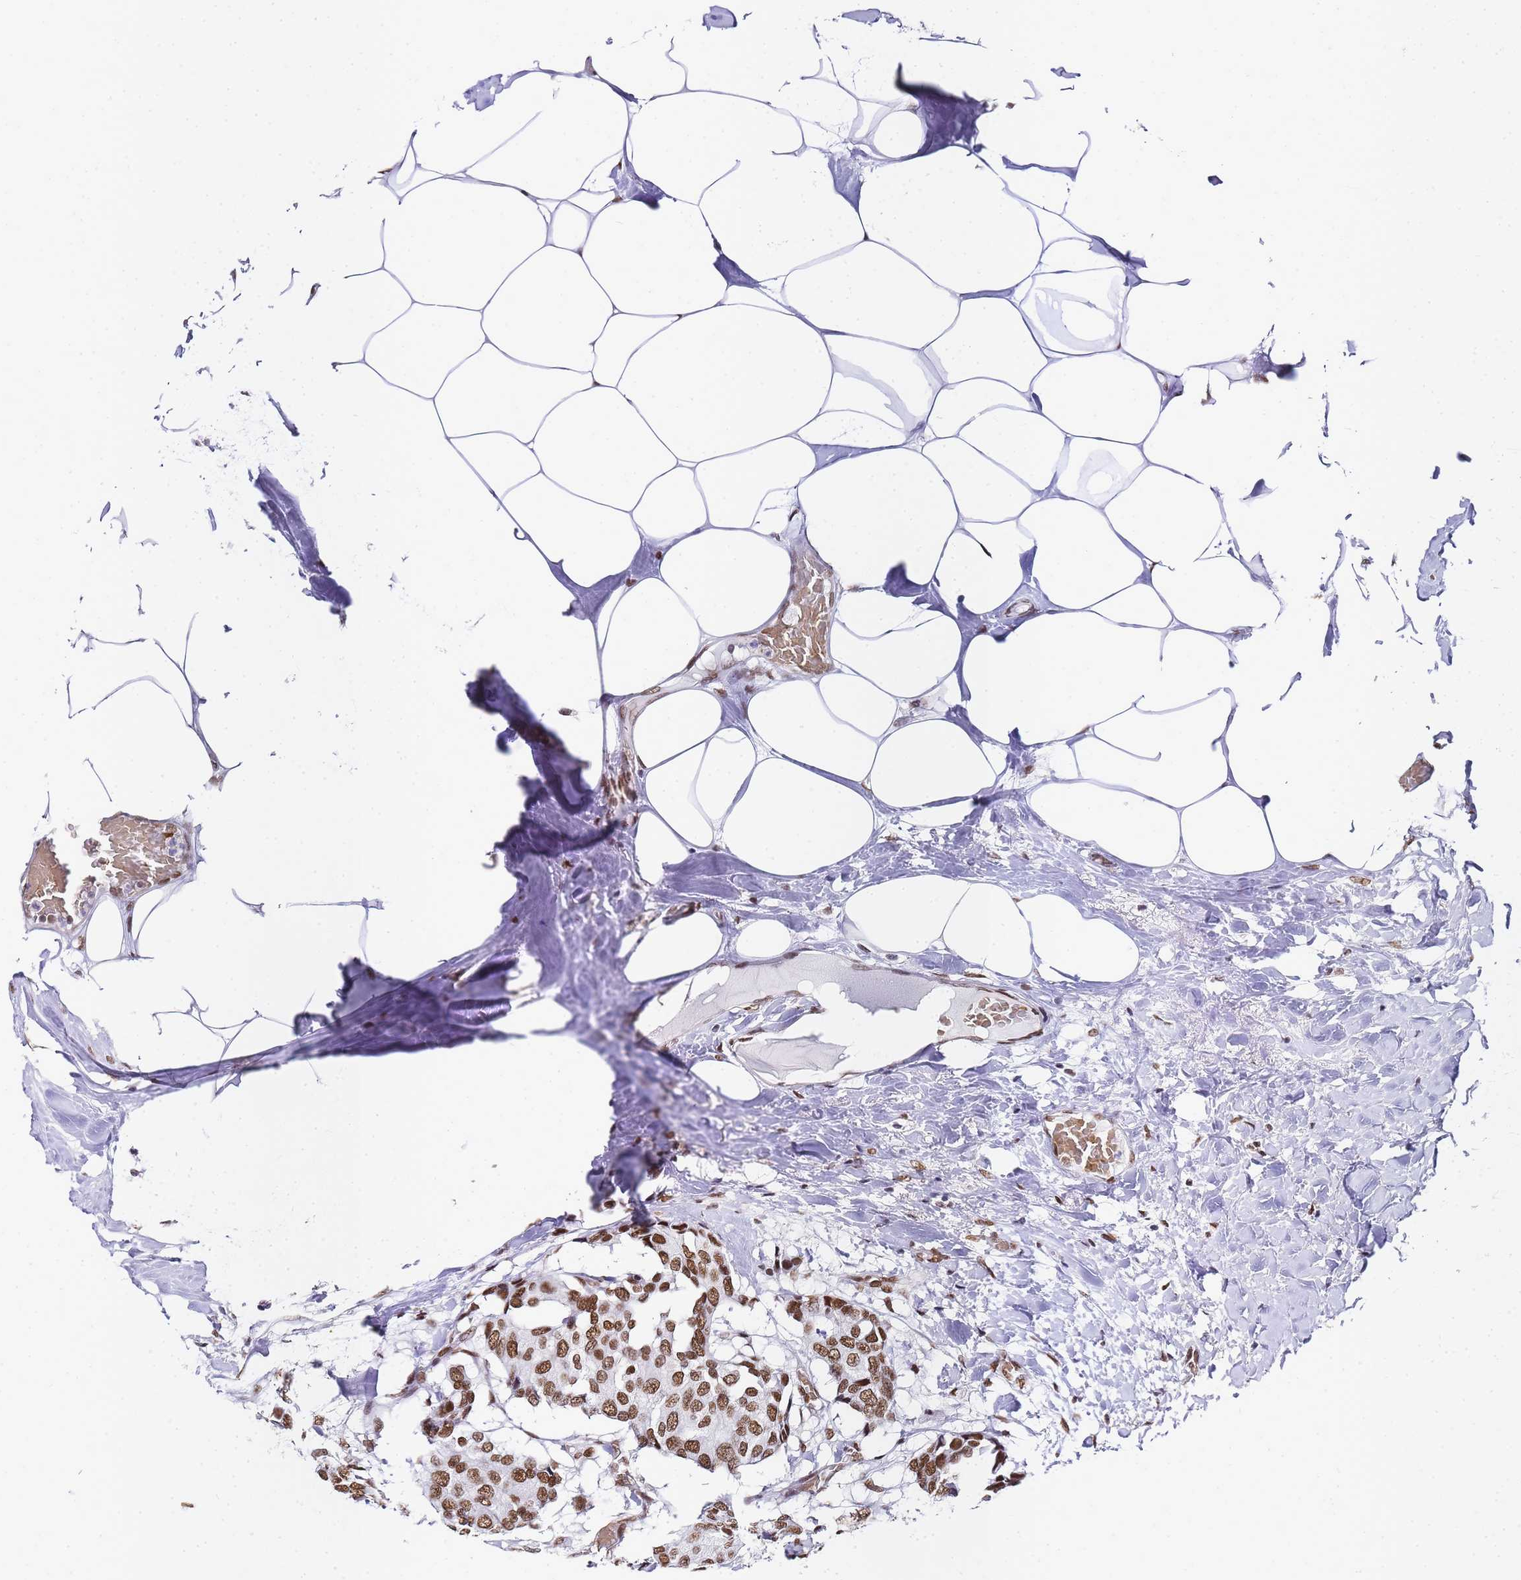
{"staining": {"intensity": "moderate", "quantity": ">75%", "location": "nuclear"}, "tissue": "breast cancer", "cell_type": "Tumor cells", "image_type": "cancer", "snomed": [{"axis": "morphology", "description": "Duct carcinoma"}, {"axis": "topography", "description": "Breast"}], "caption": "Immunohistochemical staining of human breast invasive ductal carcinoma reveals medium levels of moderate nuclear positivity in approximately >75% of tumor cells. (Brightfield microscopy of DAB IHC at high magnification).", "gene": "POLR1A", "patient": {"sex": "female", "age": 75}}